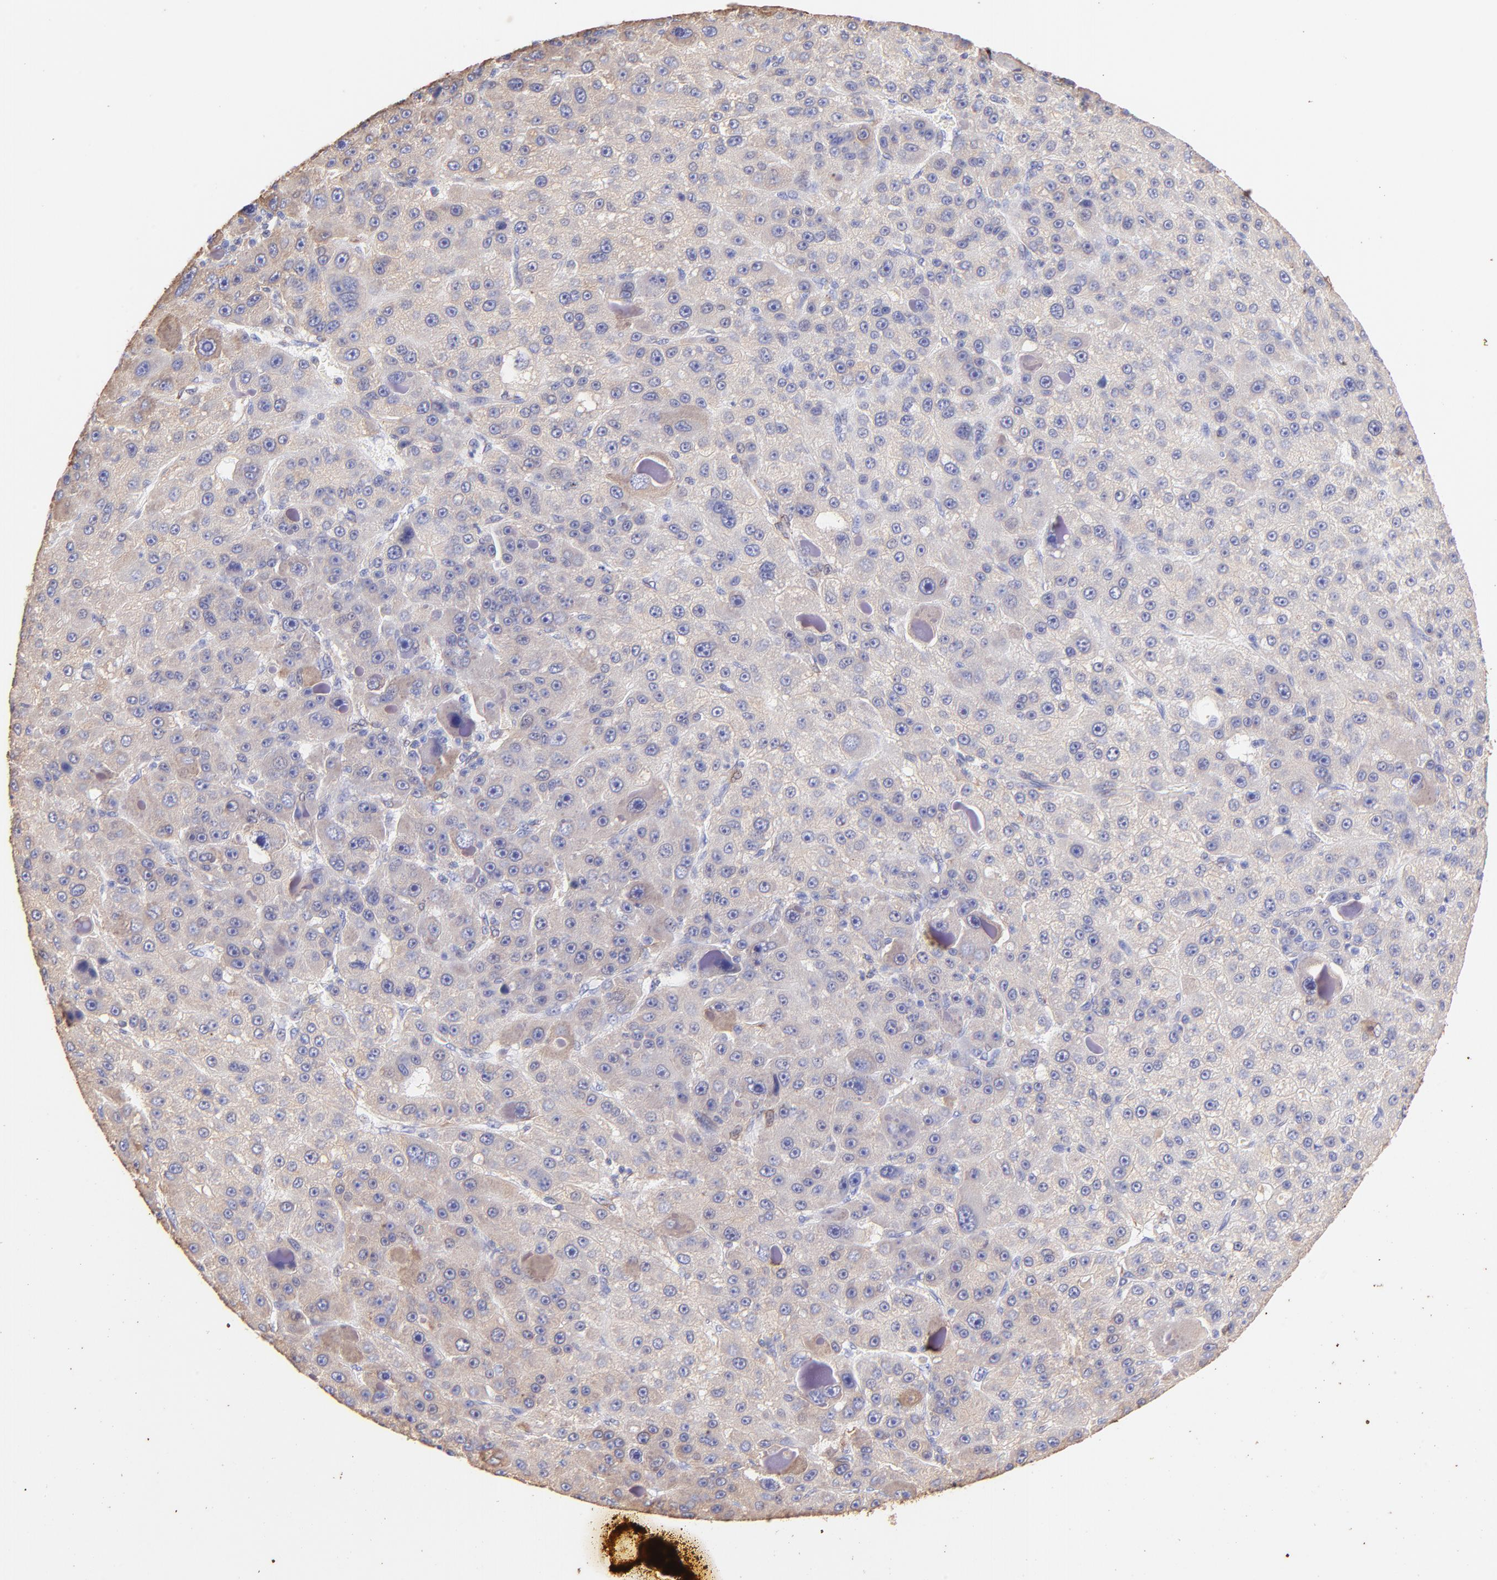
{"staining": {"intensity": "weak", "quantity": "<25%", "location": "cytoplasmic/membranous"}, "tissue": "liver cancer", "cell_type": "Tumor cells", "image_type": "cancer", "snomed": [{"axis": "morphology", "description": "Carcinoma, Hepatocellular, NOS"}, {"axis": "topography", "description": "Liver"}], "caption": "Tumor cells are negative for protein expression in human liver hepatocellular carcinoma.", "gene": "BGN", "patient": {"sex": "male", "age": 76}}